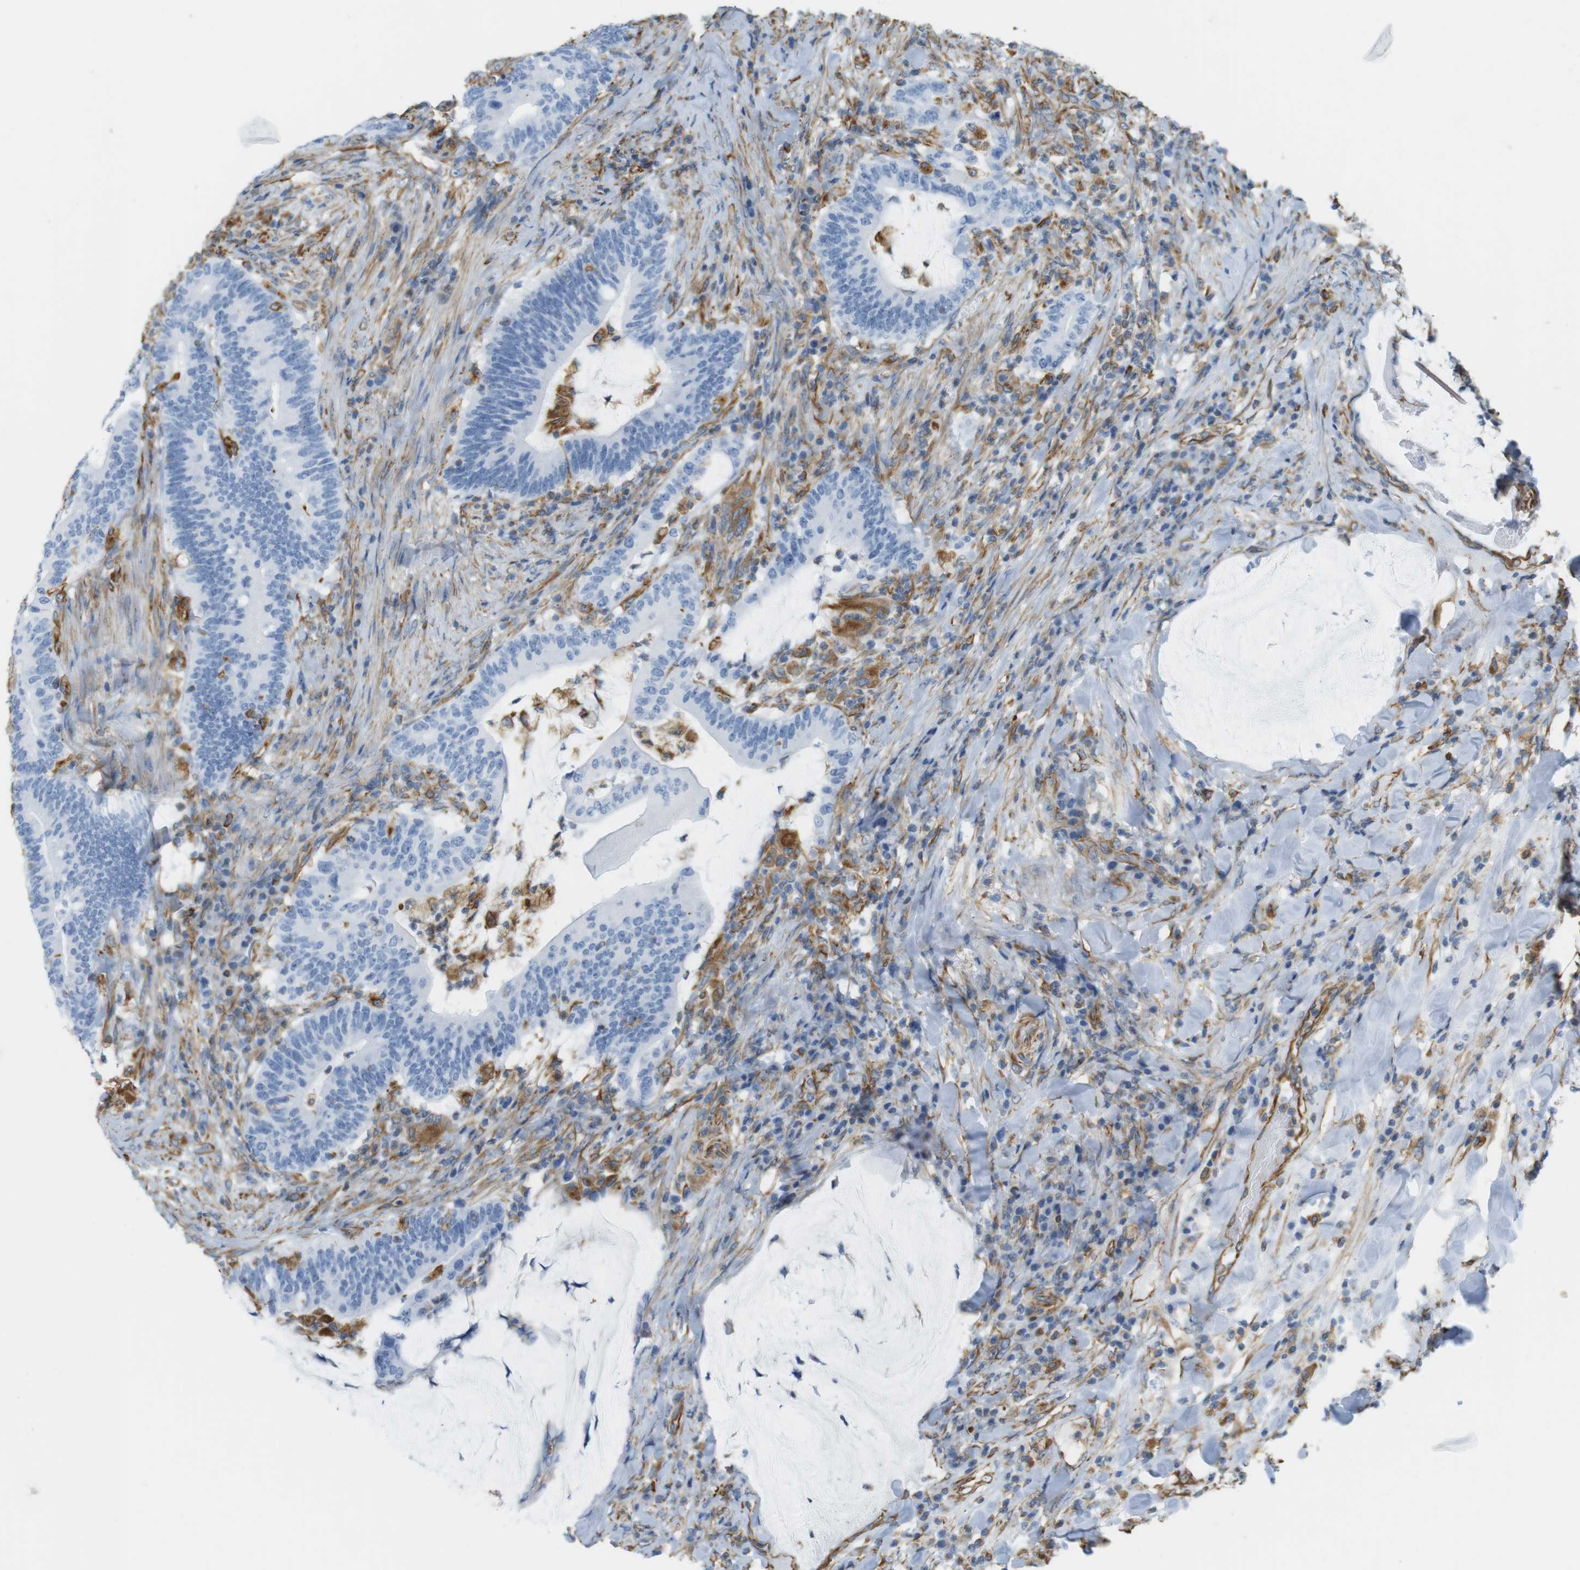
{"staining": {"intensity": "negative", "quantity": "none", "location": "none"}, "tissue": "colorectal cancer", "cell_type": "Tumor cells", "image_type": "cancer", "snomed": [{"axis": "morphology", "description": "Normal tissue, NOS"}, {"axis": "morphology", "description": "Adenocarcinoma, NOS"}, {"axis": "topography", "description": "Colon"}], "caption": "Tumor cells show no significant staining in adenocarcinoma (colorectal). (Brightfield microscopy of DAB immunohistochemistry (IHC) at high magnification).", "gene": "MS4A10", "patient": {"sex": "female", "age": 66}}